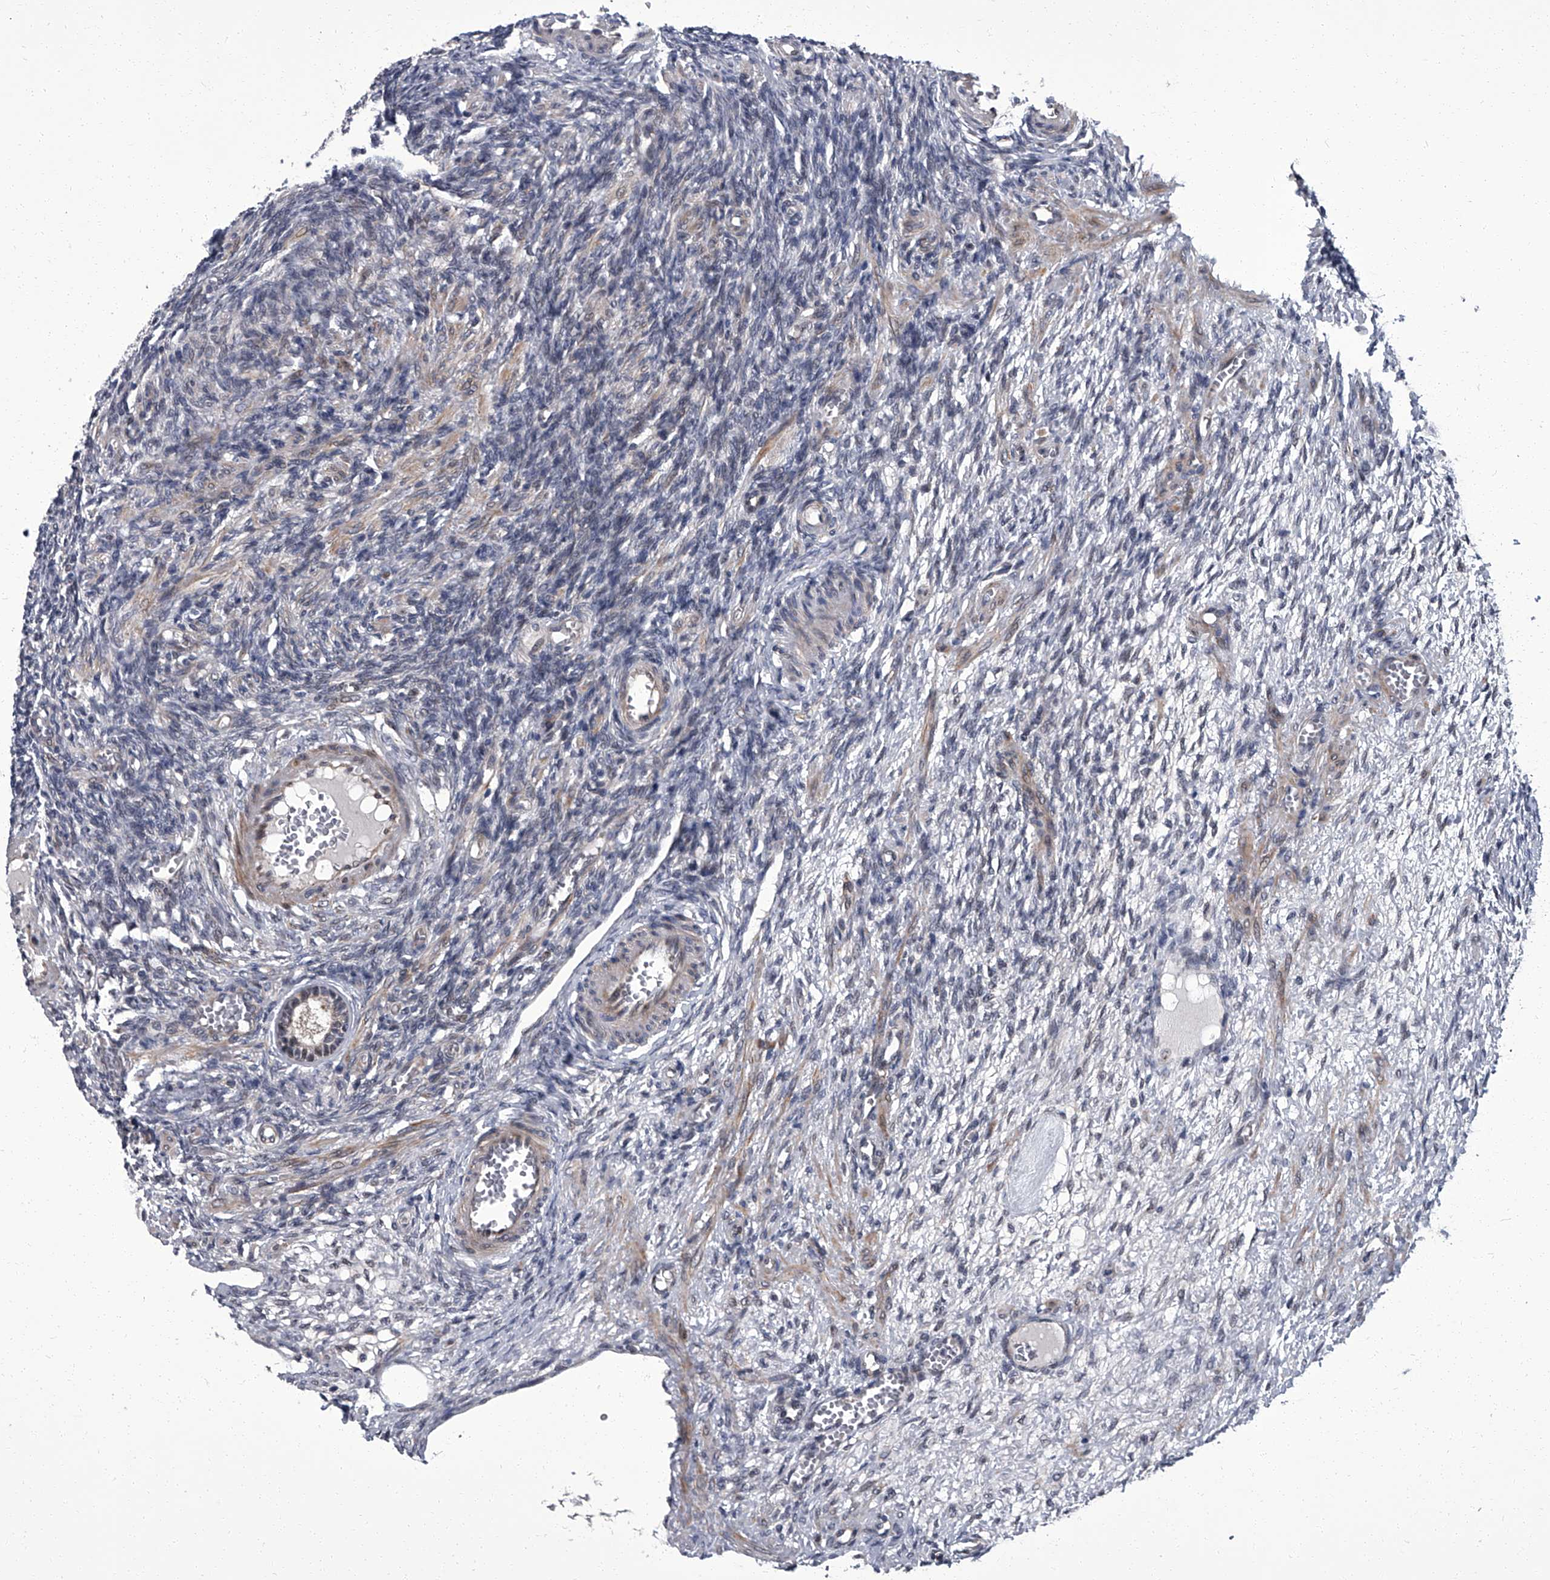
{"staining": {"intensity": "weak", "quantity": "<25%", "location": "cytoplasmic/membranous"}, "tissue": "ovary", "cell_type": "Follicle cells", "image_type": "normal", "snomed": [{"axis": "morphology", "description": "Normal tissue, NOS"}, {"axis": "topography", "description": "Ovary"}], "caption": "Follicle cells are negative for protein expression in normal human ovary. (Brightfield microscopy of DAB immunohistochemistry at high magnification).", "gene": "ZNF274", "patient": {"sex": "female", "age": 27}}